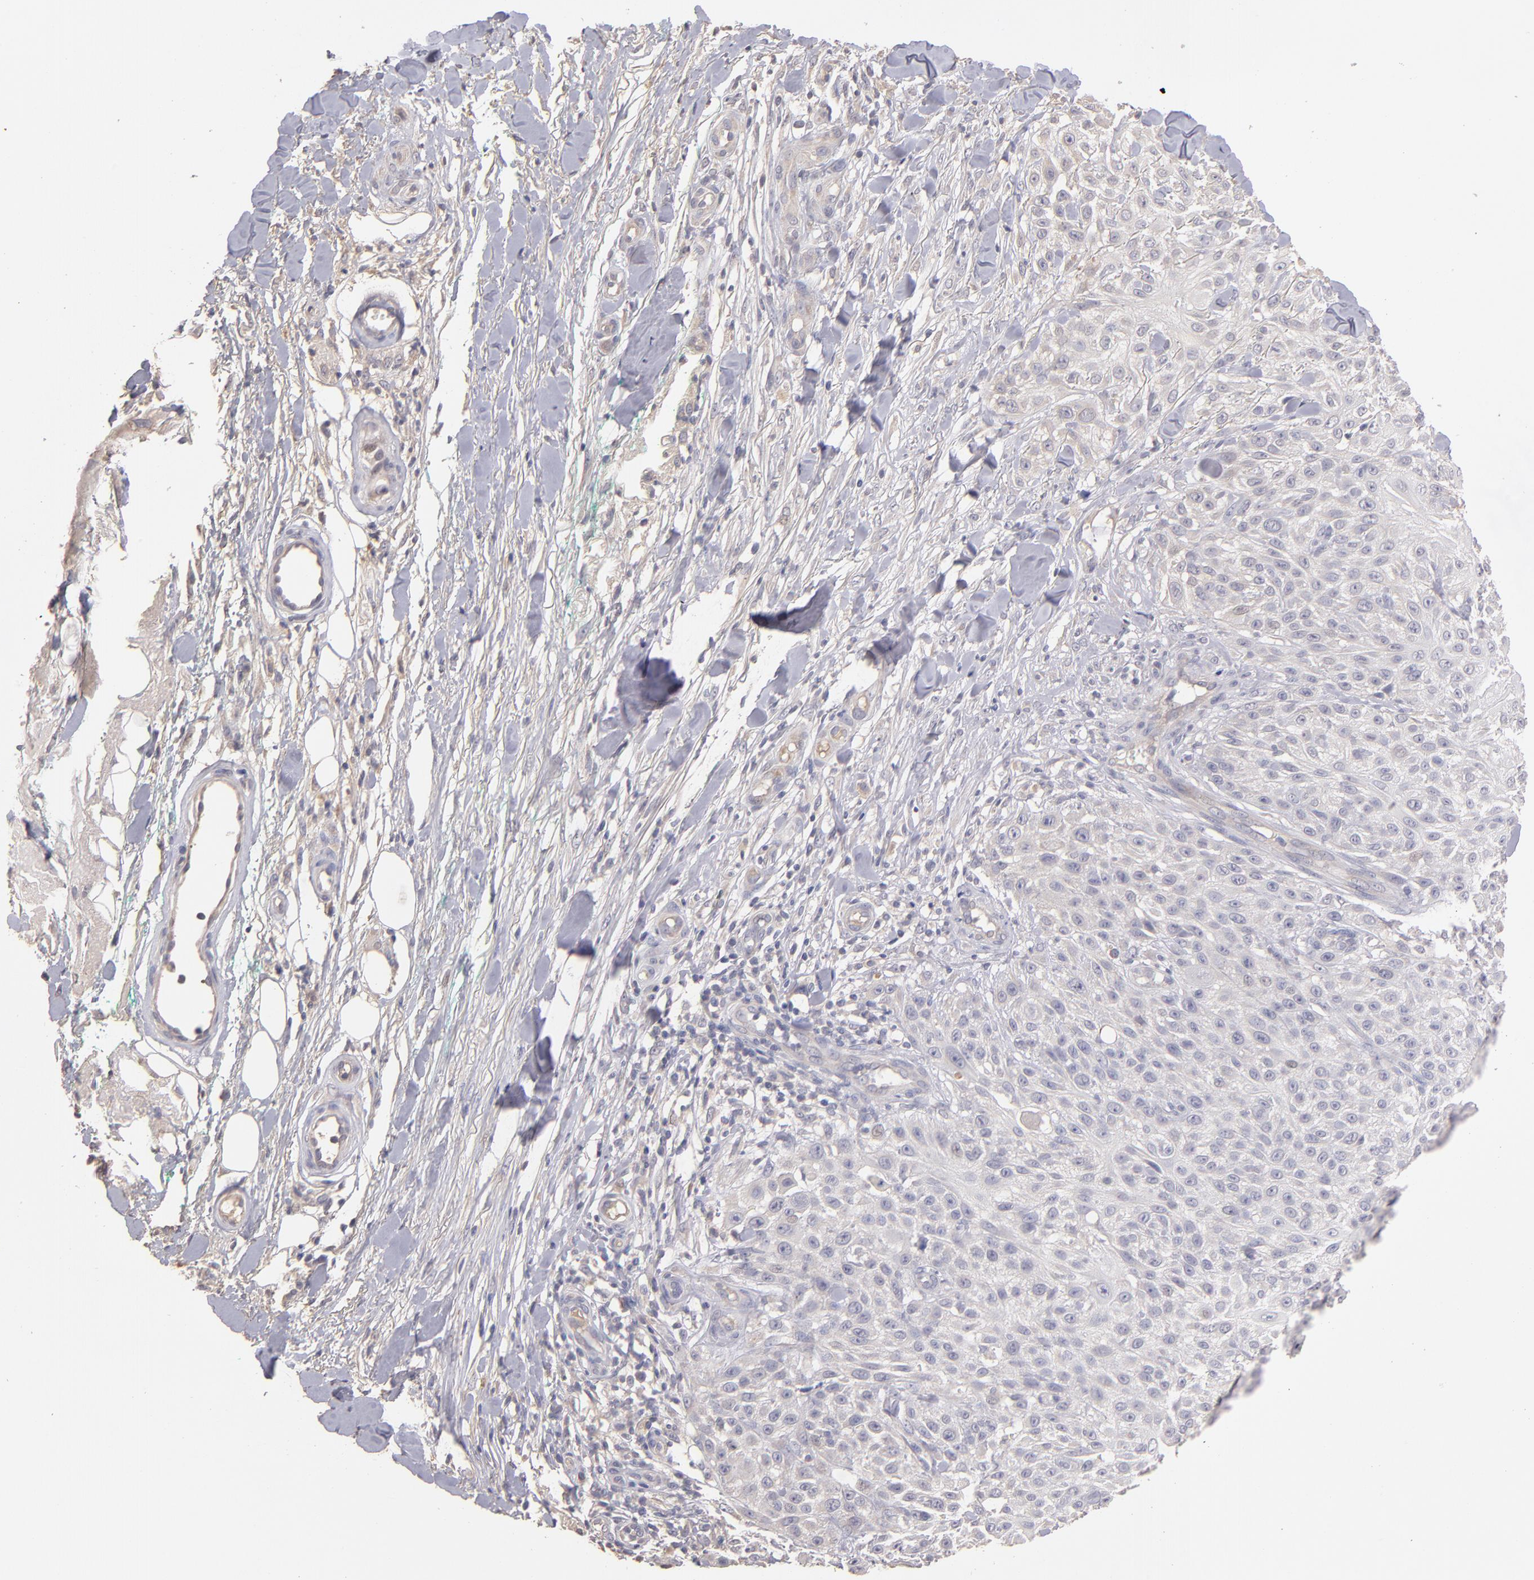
{"staining": {"intensity": "negative", "quantity": "none", "location": "none"}, "tissue": "skin cancer", "cell_type": "Tumor cells", "image_type": "cancer", "snomed": [{"axis": "morphology", "description": "Squamous cell carcinoma, NOS"}, {"axis": "topography", "description": "Skin"}], "caption": "This is a image of IHC staining of skin squamous cell carcinoma, which shows no staining in tumor cells. (DAB immunohistochemistry with hematoxylin counter stain).", "gene": "GNAZ", "patient": {"sex": "female", "age": 42}}